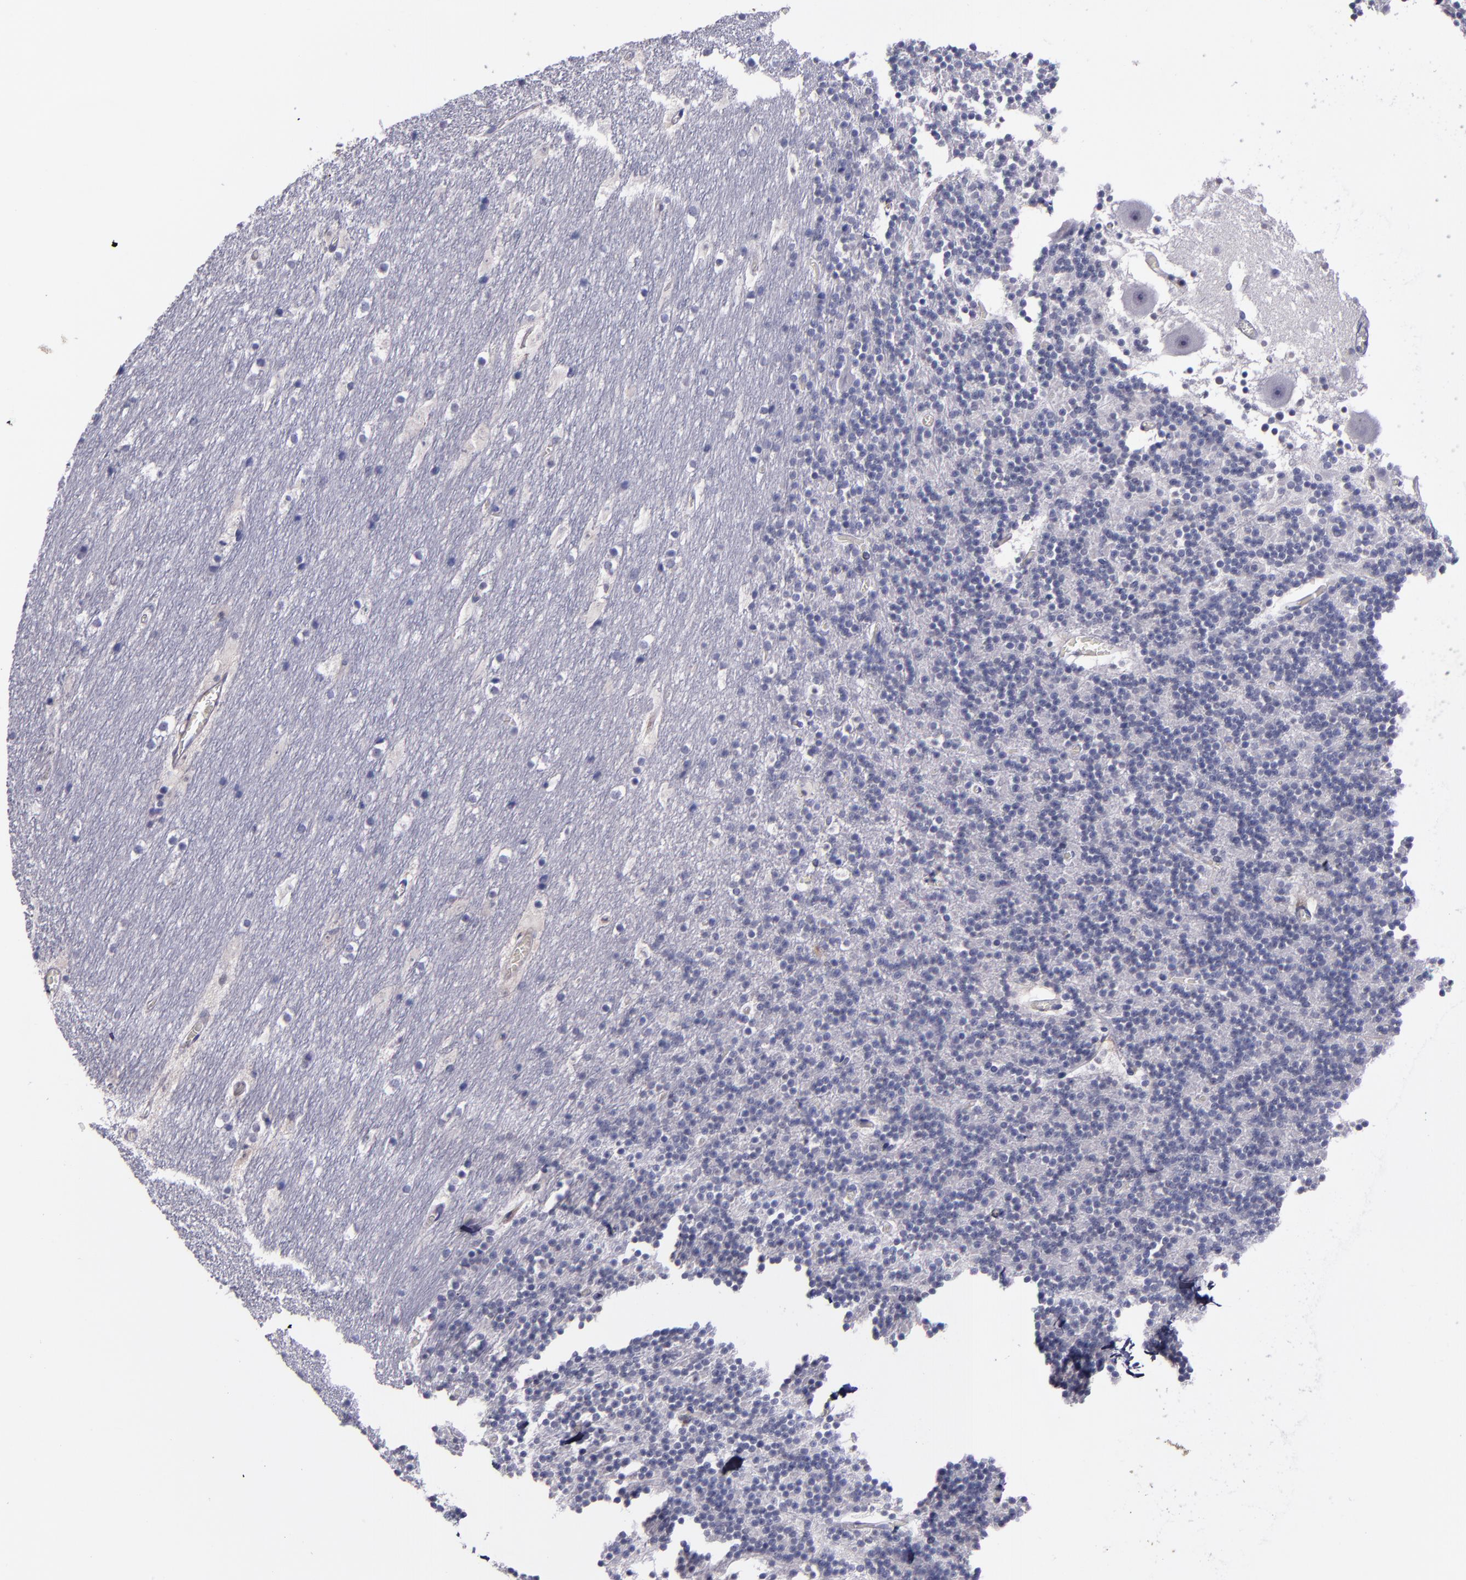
{"staining": {"intensity": "negative", "quantity": "none", "location": "none"}, "tissue": "cerebellum", "cell_type": "Cells in granular layer", "image_type": "normal", "snomed": [{"axis": "morphology", "description": "Normal tissue, NOS"}, {"axis": "topography", "description": "Cerebellum"}], "caption": "DAB immunohistochemical staining of unremarkable human cerebellum displays no significant expression in cells in granular layer. (DAB immunohistochemistry with hematoxylin counter stain).", "gene": "MFGE8", "patient": {"sex": "male", "age": 45}}